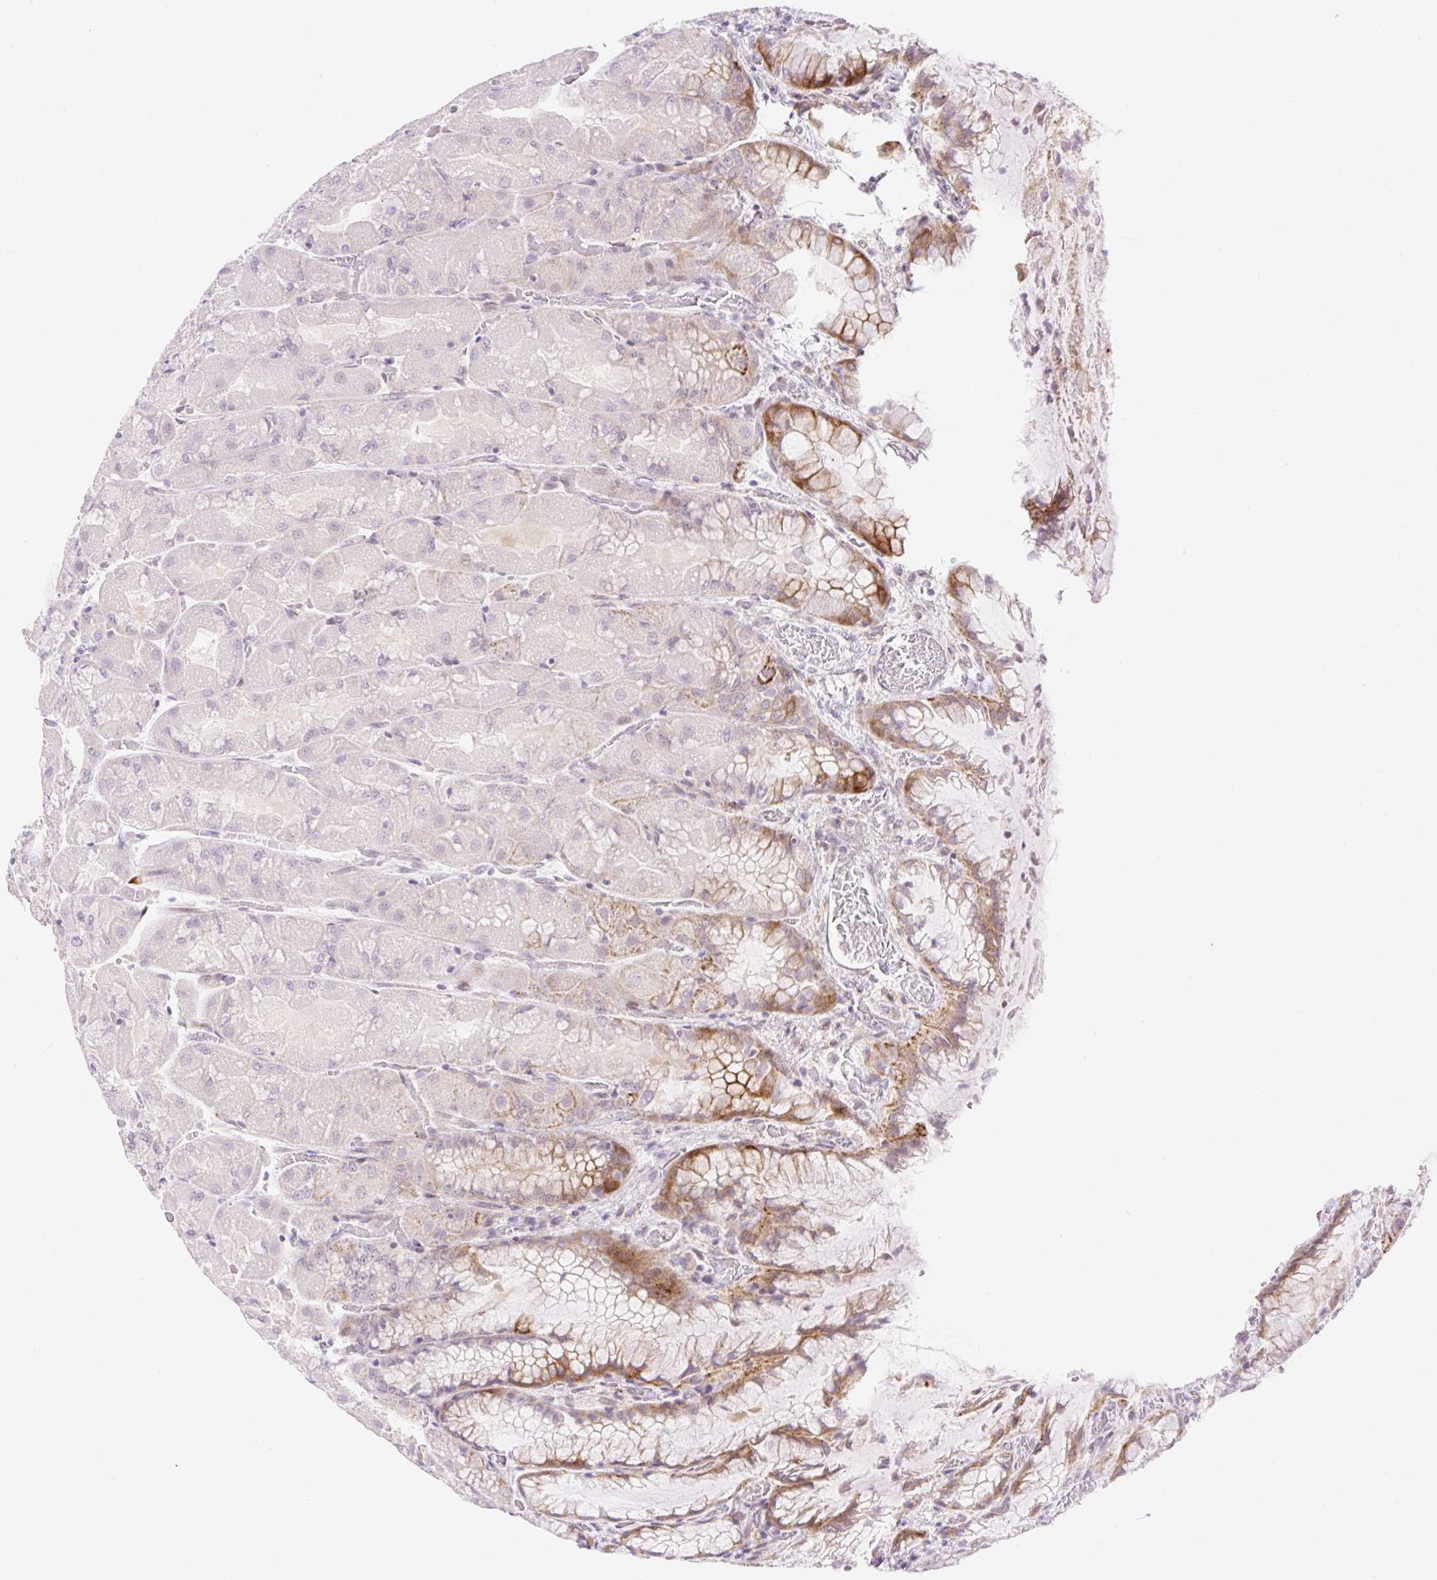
{"staining": {"intensity": "moderate", "quantity": "25%-75%", "location": "cytoplasmic/membranous,nuclear"}, "tissue": "stomach", "cell_type": "Glandular cells", "image_type": "normal", "snomed": [{"axis": "morphology", "description": "Normal tissue, NOS"}, {"axis": "topography", "description": "Stomach"}], "caption": "Brown immunohistochemical staining in normal stomach exhibits moderate cytoplasmic/membranous,nuclear expression in approximately 25%-75% of glandular cells.", "gene": "ENSG00000264668", "patient": {"sex": "female", "age": 61}}